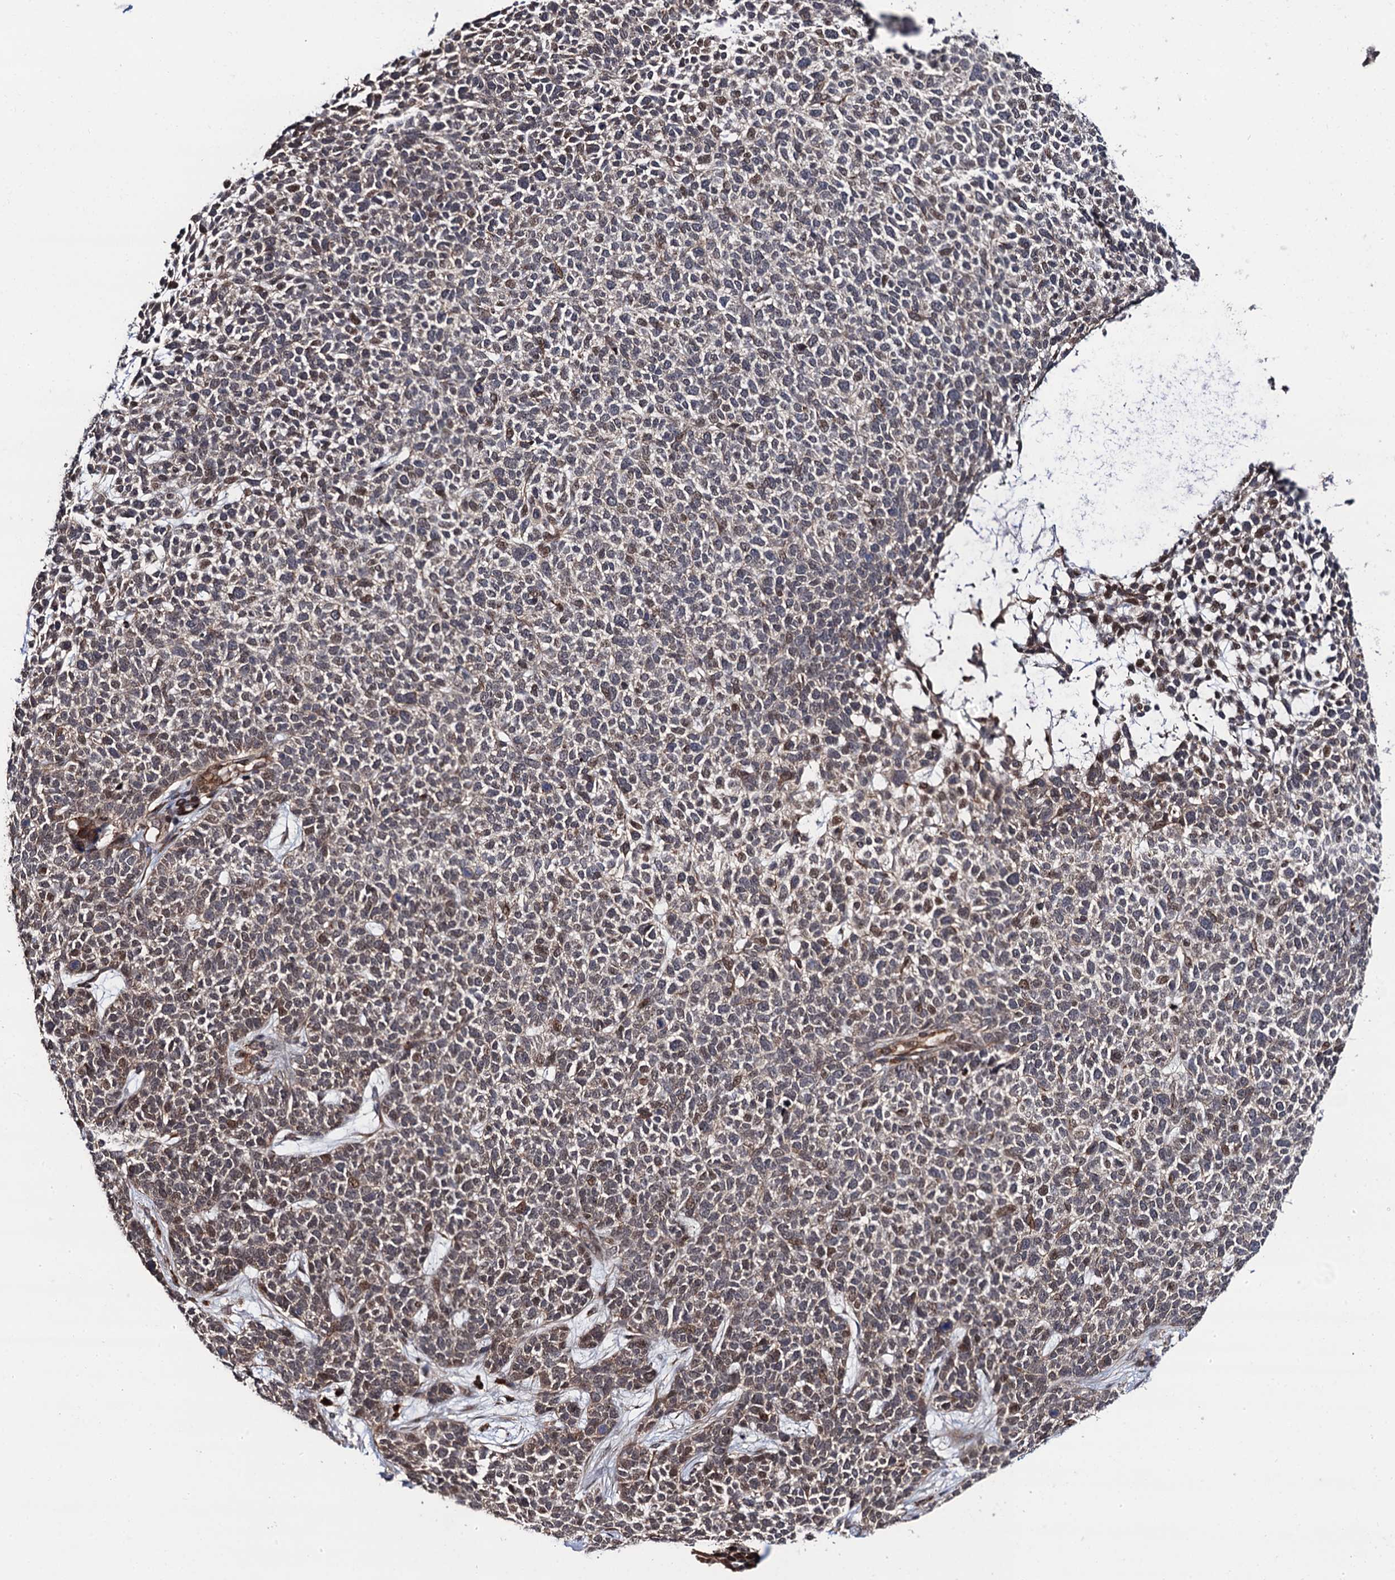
{"staining": {"intensity": "weak", "quantity": "25%-75%", "location": "cytoplasmic/membranous,nuclear"}, "tissue": "skin cancer", "cell_type": "Tumor cells", "image_type": "cancer", "snomed": [{"axis": "morphology", "description": "Basal cell carcinoma"}, {"axis": "topography", "description": "Skin"}], "caption": "High-magnification brightfield microscopy of basal cell carcinoma (skin) stained with DAB (brown) and counterstained with hematoxylin (blue). tumor cells exhibit weak cytoplasmic/membranous and nuclear staining is seen in approximately25%-75% of cells.", "gene": "FSIP1", "patient": {"sex": "female", "age": 84}}